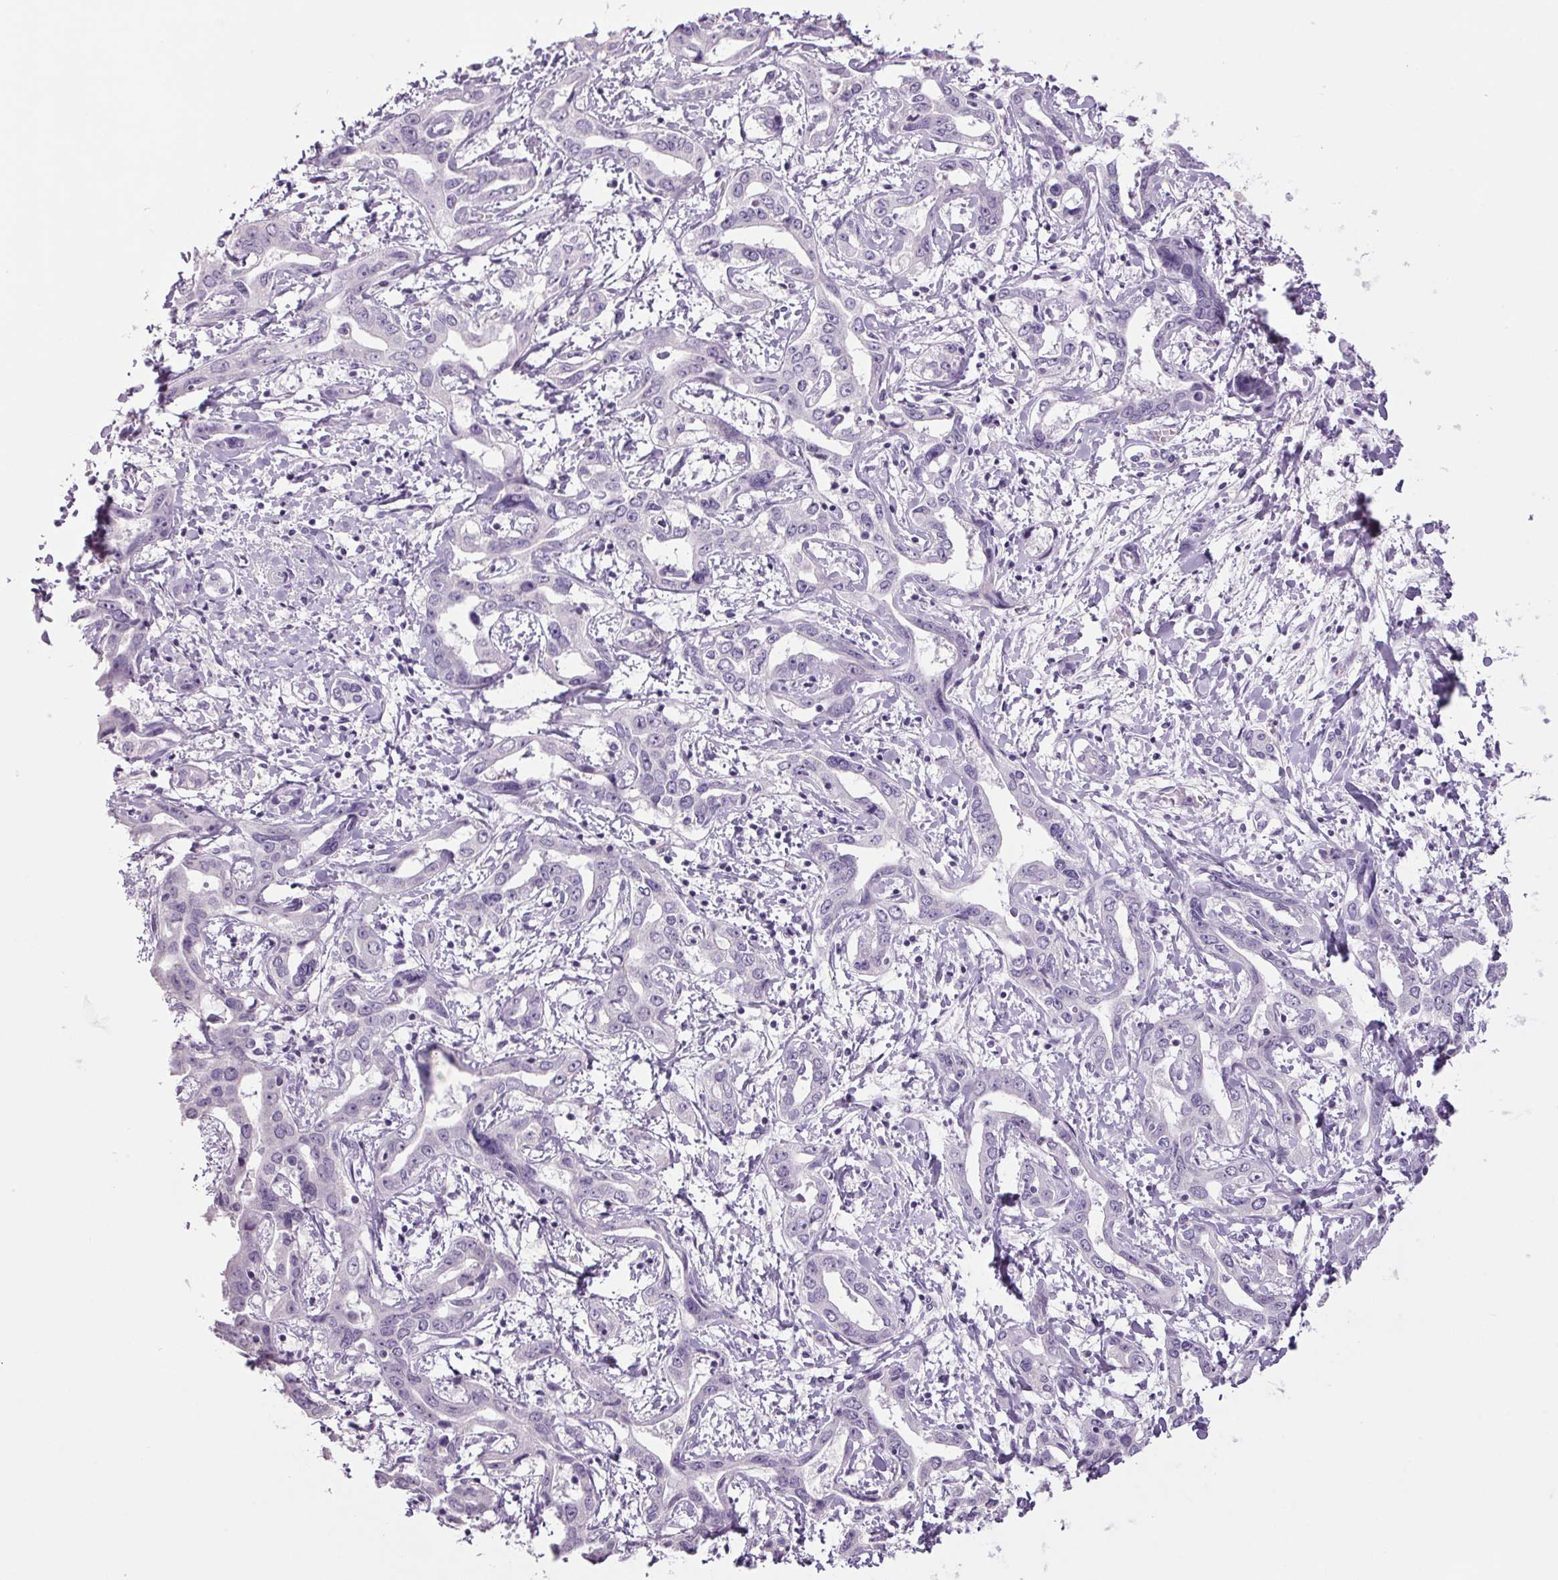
{"staining": {"intensity": "negative", "quantity": "none", "location": "none"}, "tissue": "liver cancer", "cell_type": "Tumor cells", "image_type": "cancer", "snomed": [{"axis": "morphology", "description": "Cholangiocarcinoma"}, {"axis": "topography", "description": "Liver"}], "caption": "High power microscopy histopathology image of an IHC photomicrograph of liver cholangiocarcinoma, revealing no significant staining in tumor cells. The staining was performed using DAB to visualize the protein expression in brown, while the nuclei were stained in blue with hematoxylin (Magnification: 20x).", "gene": "PPP1R1A", "patient": {"sex": "male", "age": 59}}